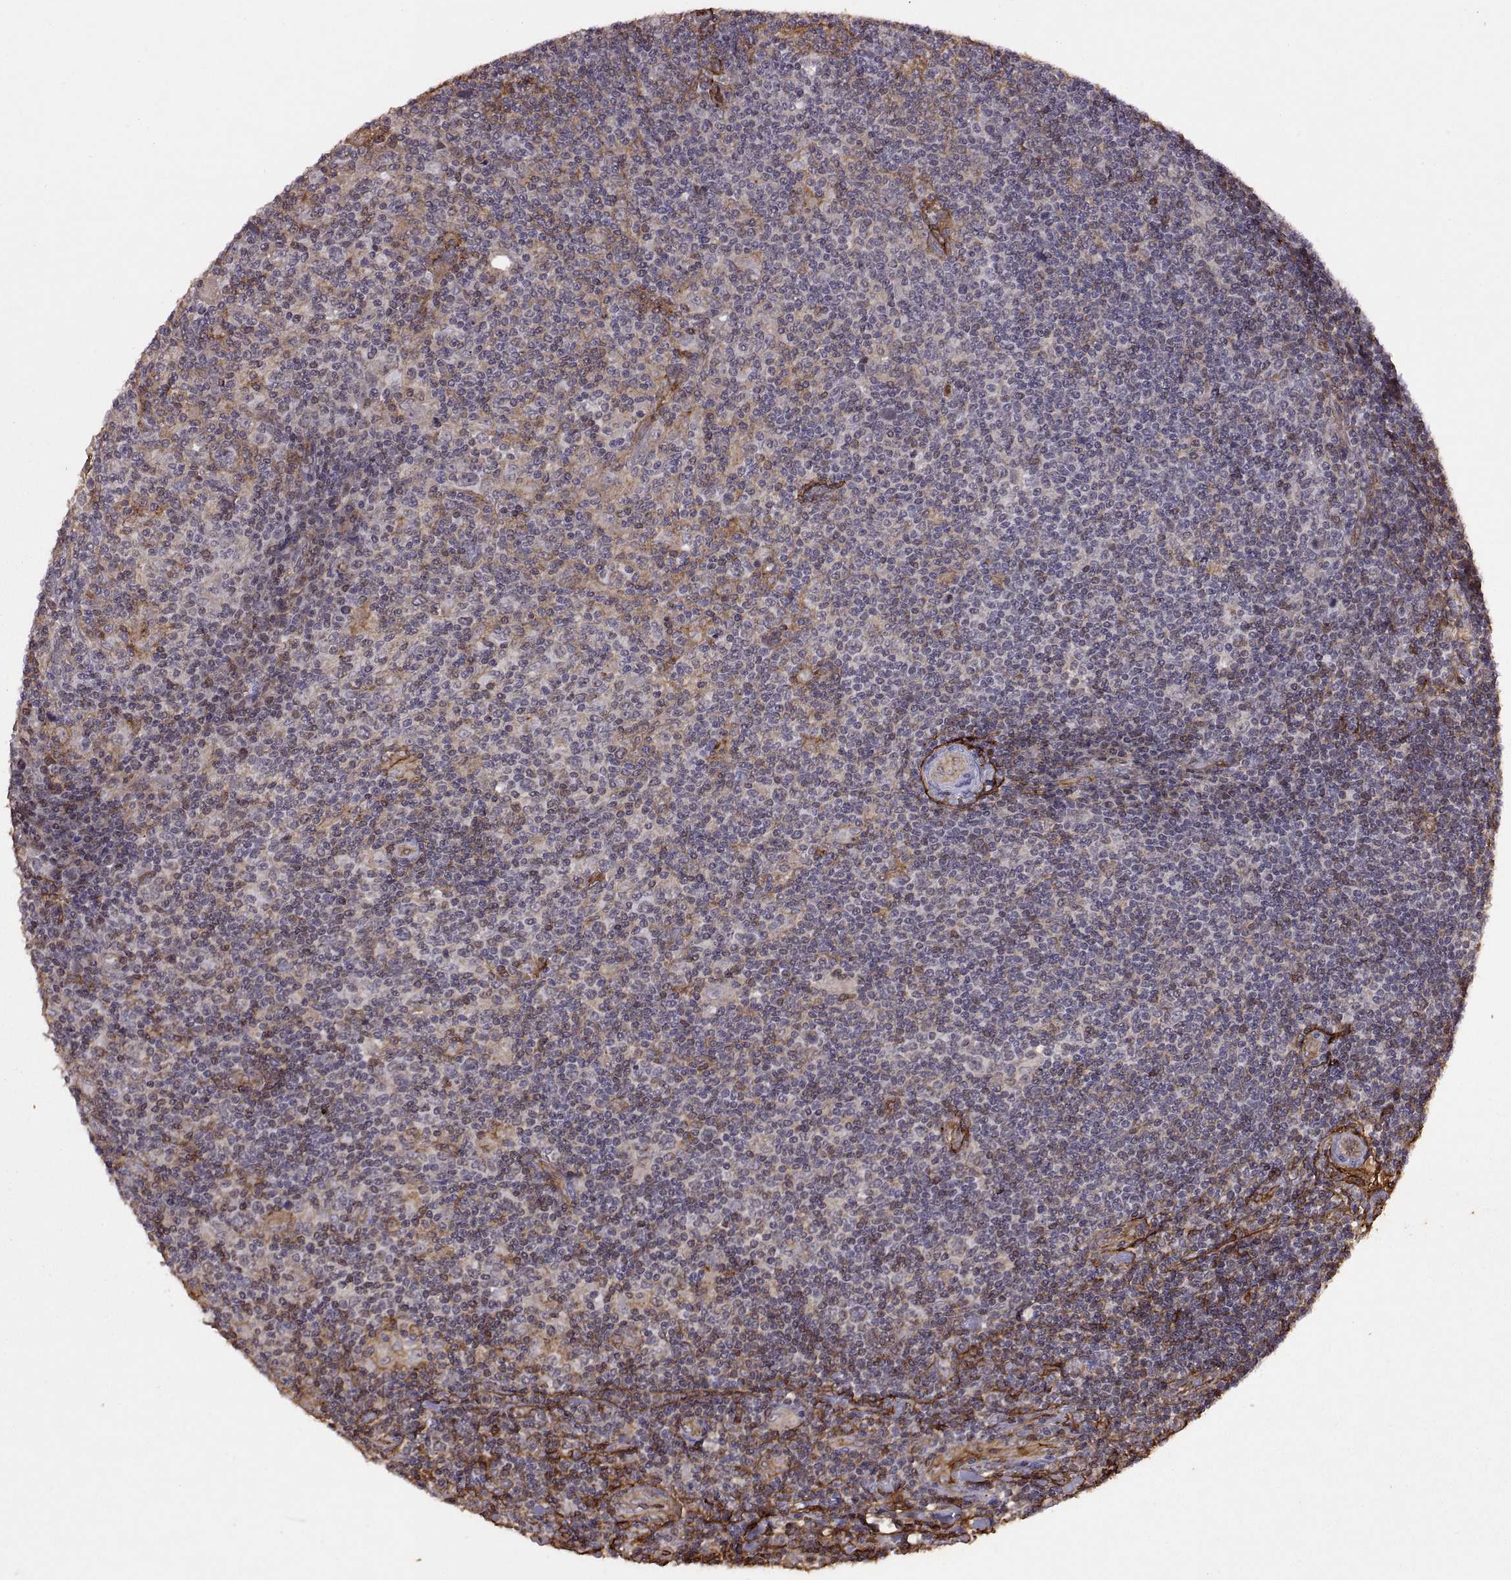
{"staining": {"intensity": "negative", "quantity": "none", "location": "none"}, "tissue": "lymphoma", "cell_type": "Tumor cells", "image_type": "cancer", "snomed": [{"axis": "morphology", "description": "Hodgkin's disease, NOS"}, {"axis": "topography", "description": "Lymph node"}], "caption": "A photomicrograph of lymphoma stained for a protein reveals no brown staining in tumor cells.", "gene": "S100A10", "patient": {"sex": "male", "age": 40}}